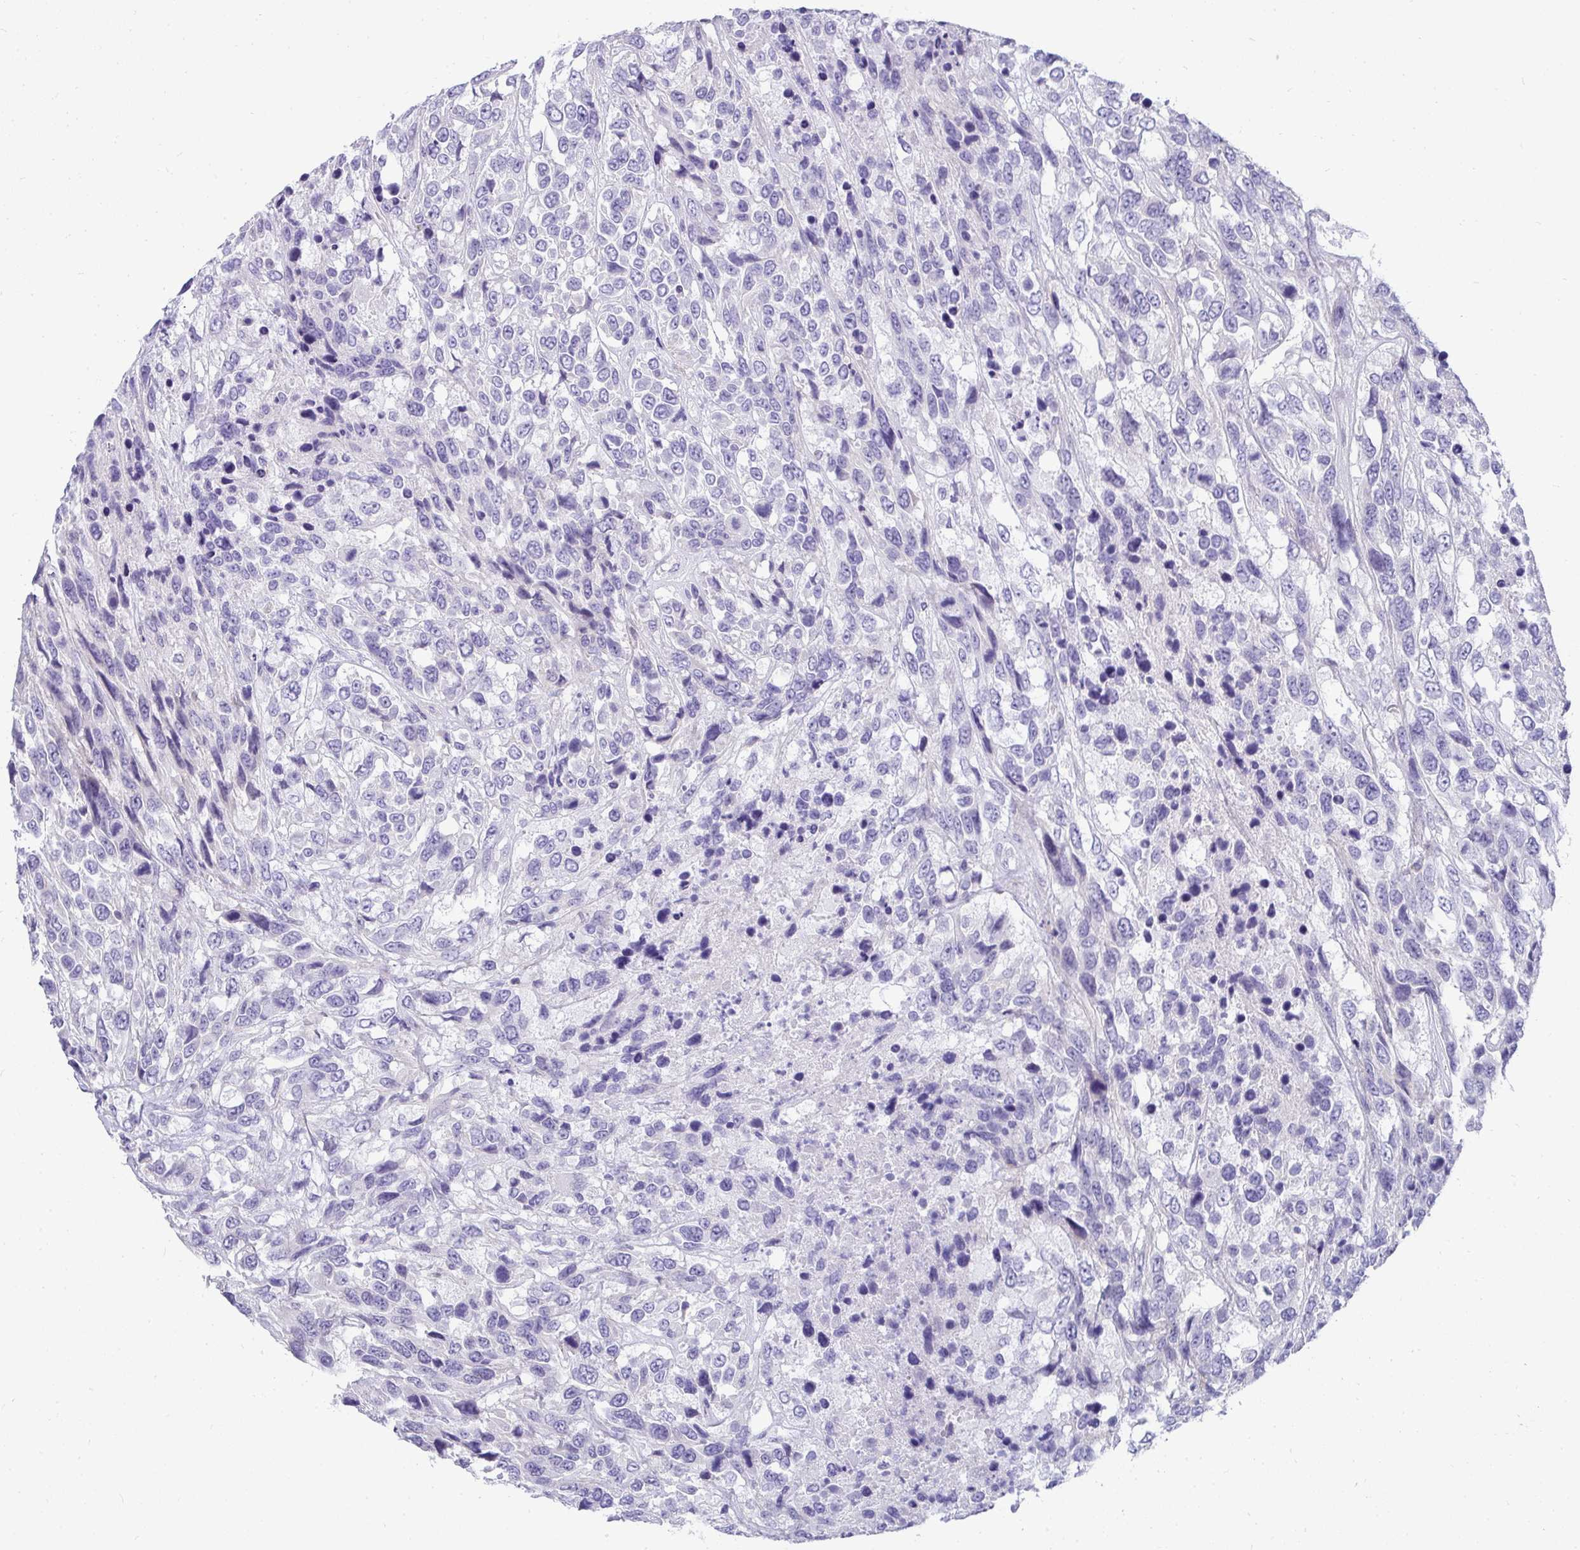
{"staining": {"intensity": "negative", "quantity": "none", "location": "none"}, "tissue": "urothelial cancer", "cell_type": "Tumor cells", "image_type": "cancer", "snomed": [{"axis": "morphology", "description": "Urothelial carcinoma, High grade"}, {"axis": "topography", "description": "Urinary bladder"}], "caption": "This is an IHC micrograph of human urothelial cancer. There is no staining in tumor cells.", "gene": "AK5", "patient": {"sex": "female", "age": 70}}